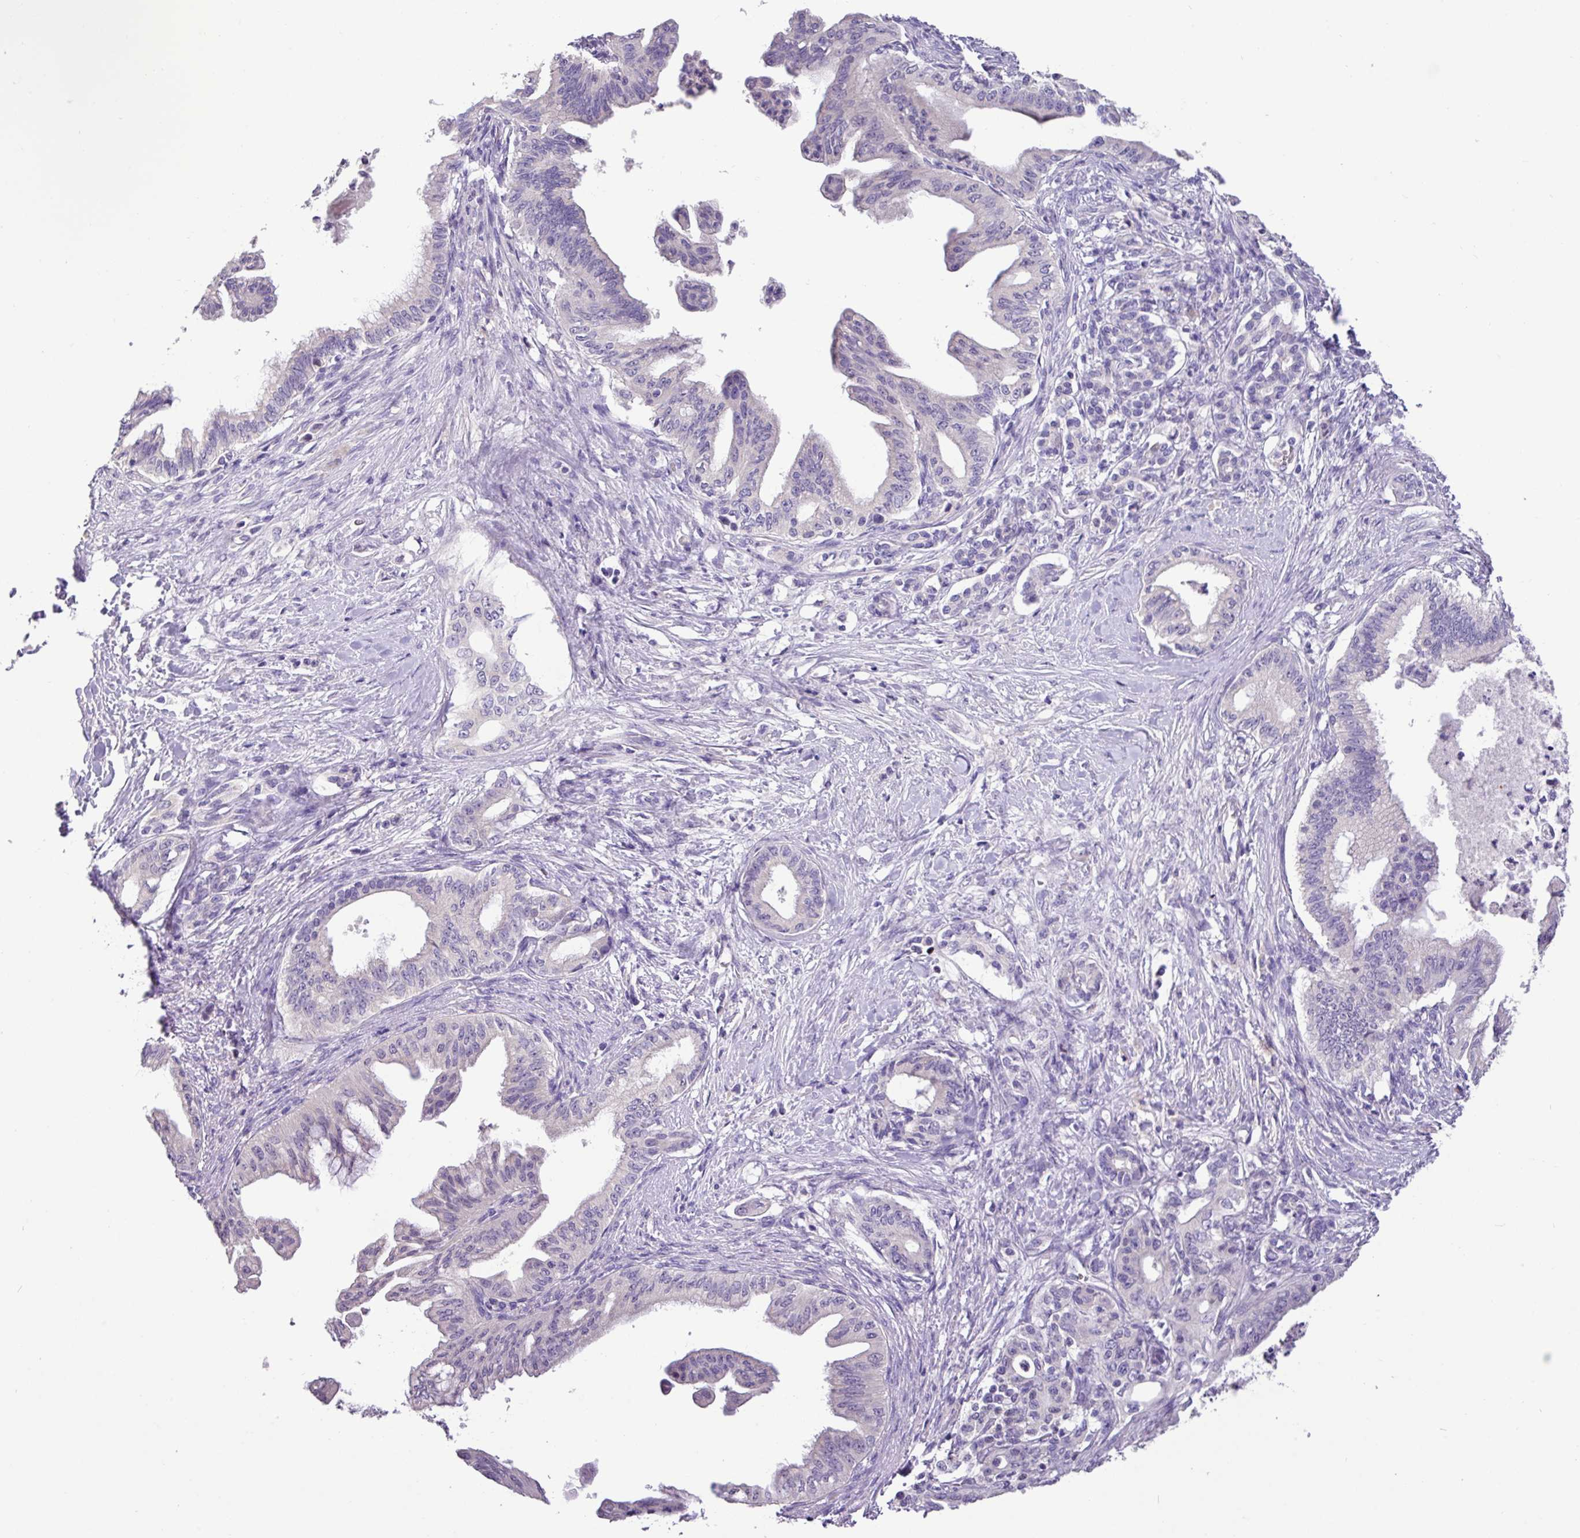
{"staining": {"intensity": "negative", "quantity": "none", "location": "none"}, "tissue": "pancreatic cancer", "cell_type": "Tumor cells", "image_type": "cancer", "snomed": [{"axis": "morphology", "description": "Adenocarcinoma, NOS"}, {"axis": "topography", "description": "Pancreas"}], "caption": "Image shows no protein expression in tumor cells of pancreatic adenocarcinoma tissue. Nuclei are stained in blue.", "gene": "PAX8", "patient": {"sex": "male", "age": 58}}